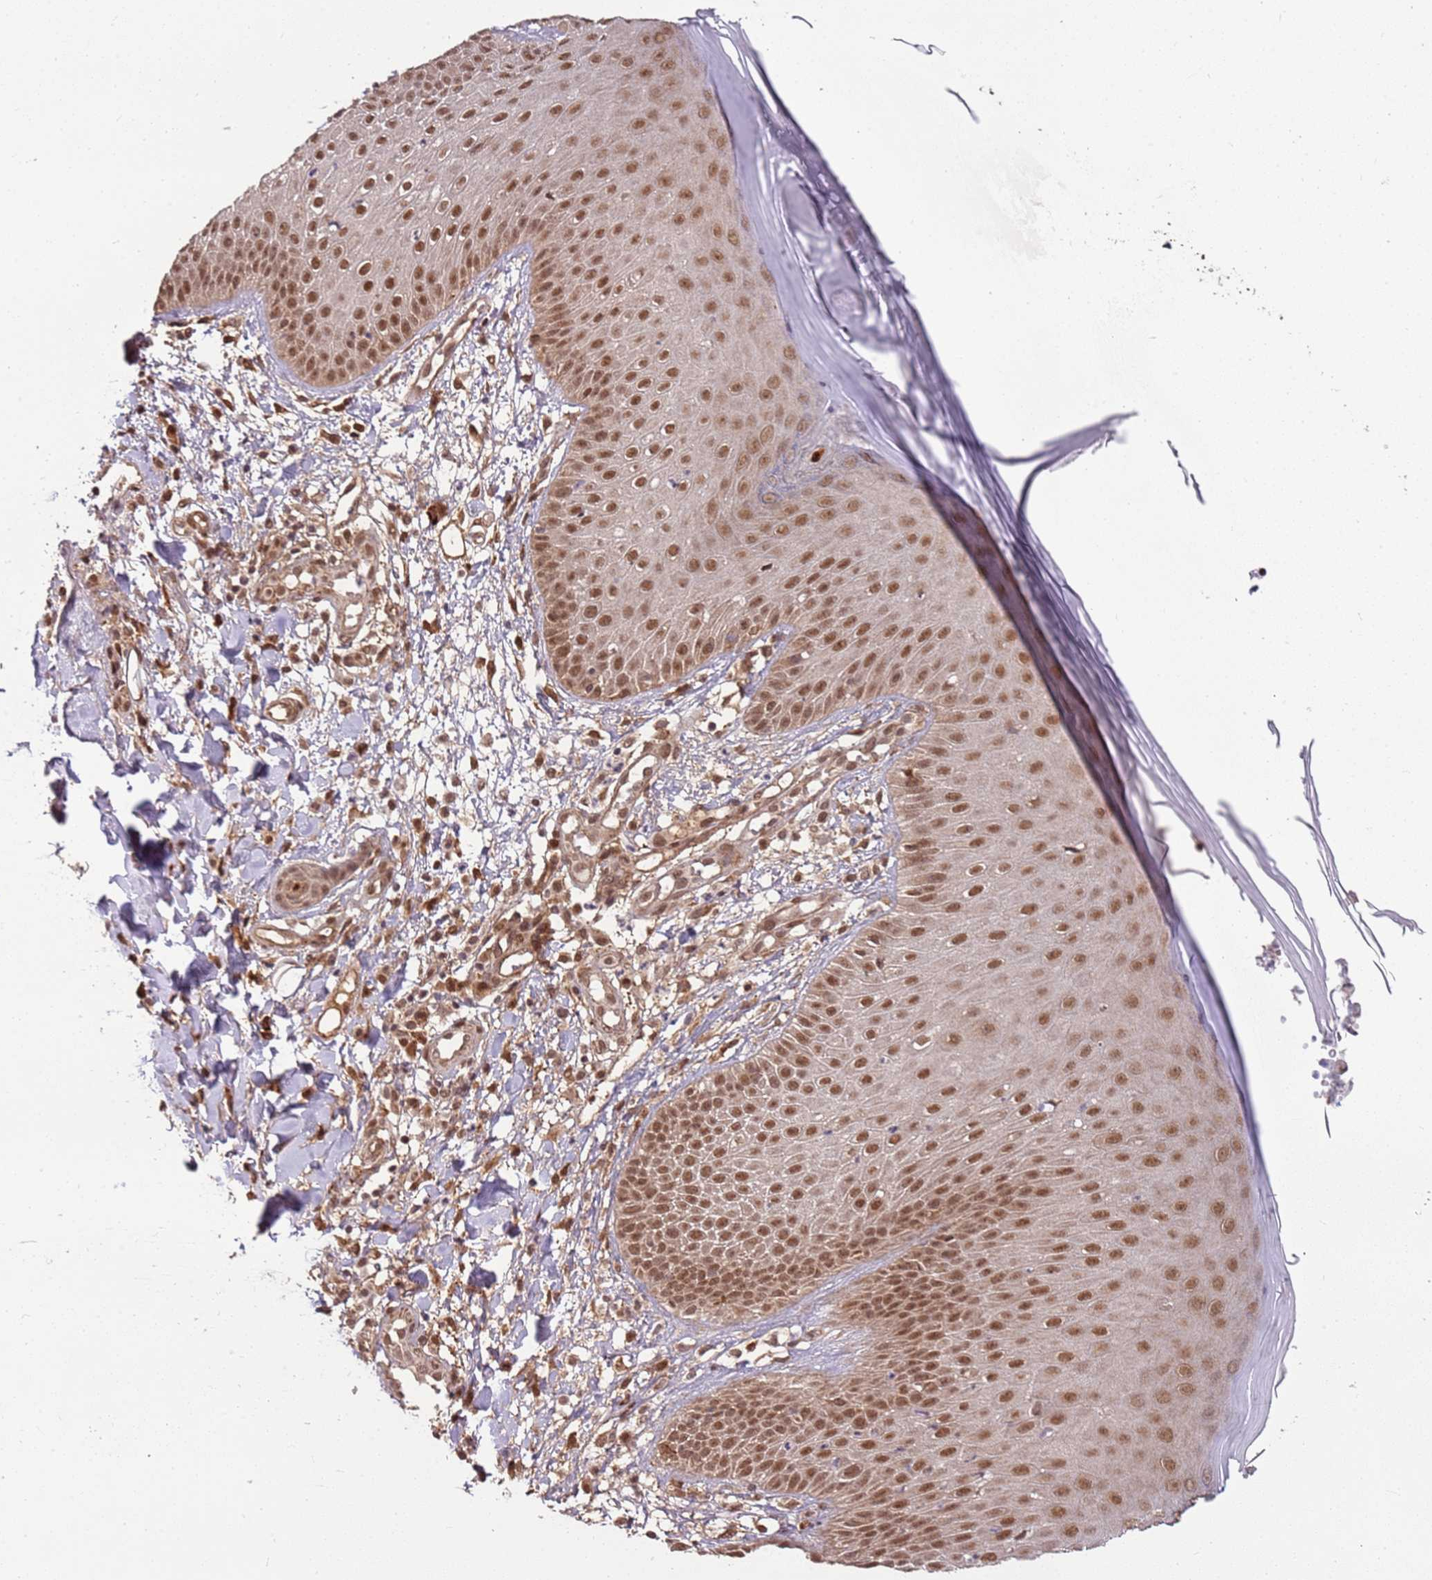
{"staining": {"intensity": "moderate", "quantity": ">75%", "location": "nuclear"}, "tissue": "skin", "cell_type": "Epidermal cells", "image_type": "normal", "snomed": [{"axis": "morphology", "description": "Normal tissue, NOS"}, {"axis": "morphology", "description": "Inflammation, NOS"}, {"axis": "topography", "description": "Soft tissue"}, {"axis": "topography", "description": "Anal"}], "caption": "Moderate nuclear protein positivity is appreciated in about >75% of epidermal cells in skin.", "gene": "POLR3H", "patient": {"sex": "female", "age": 15}}